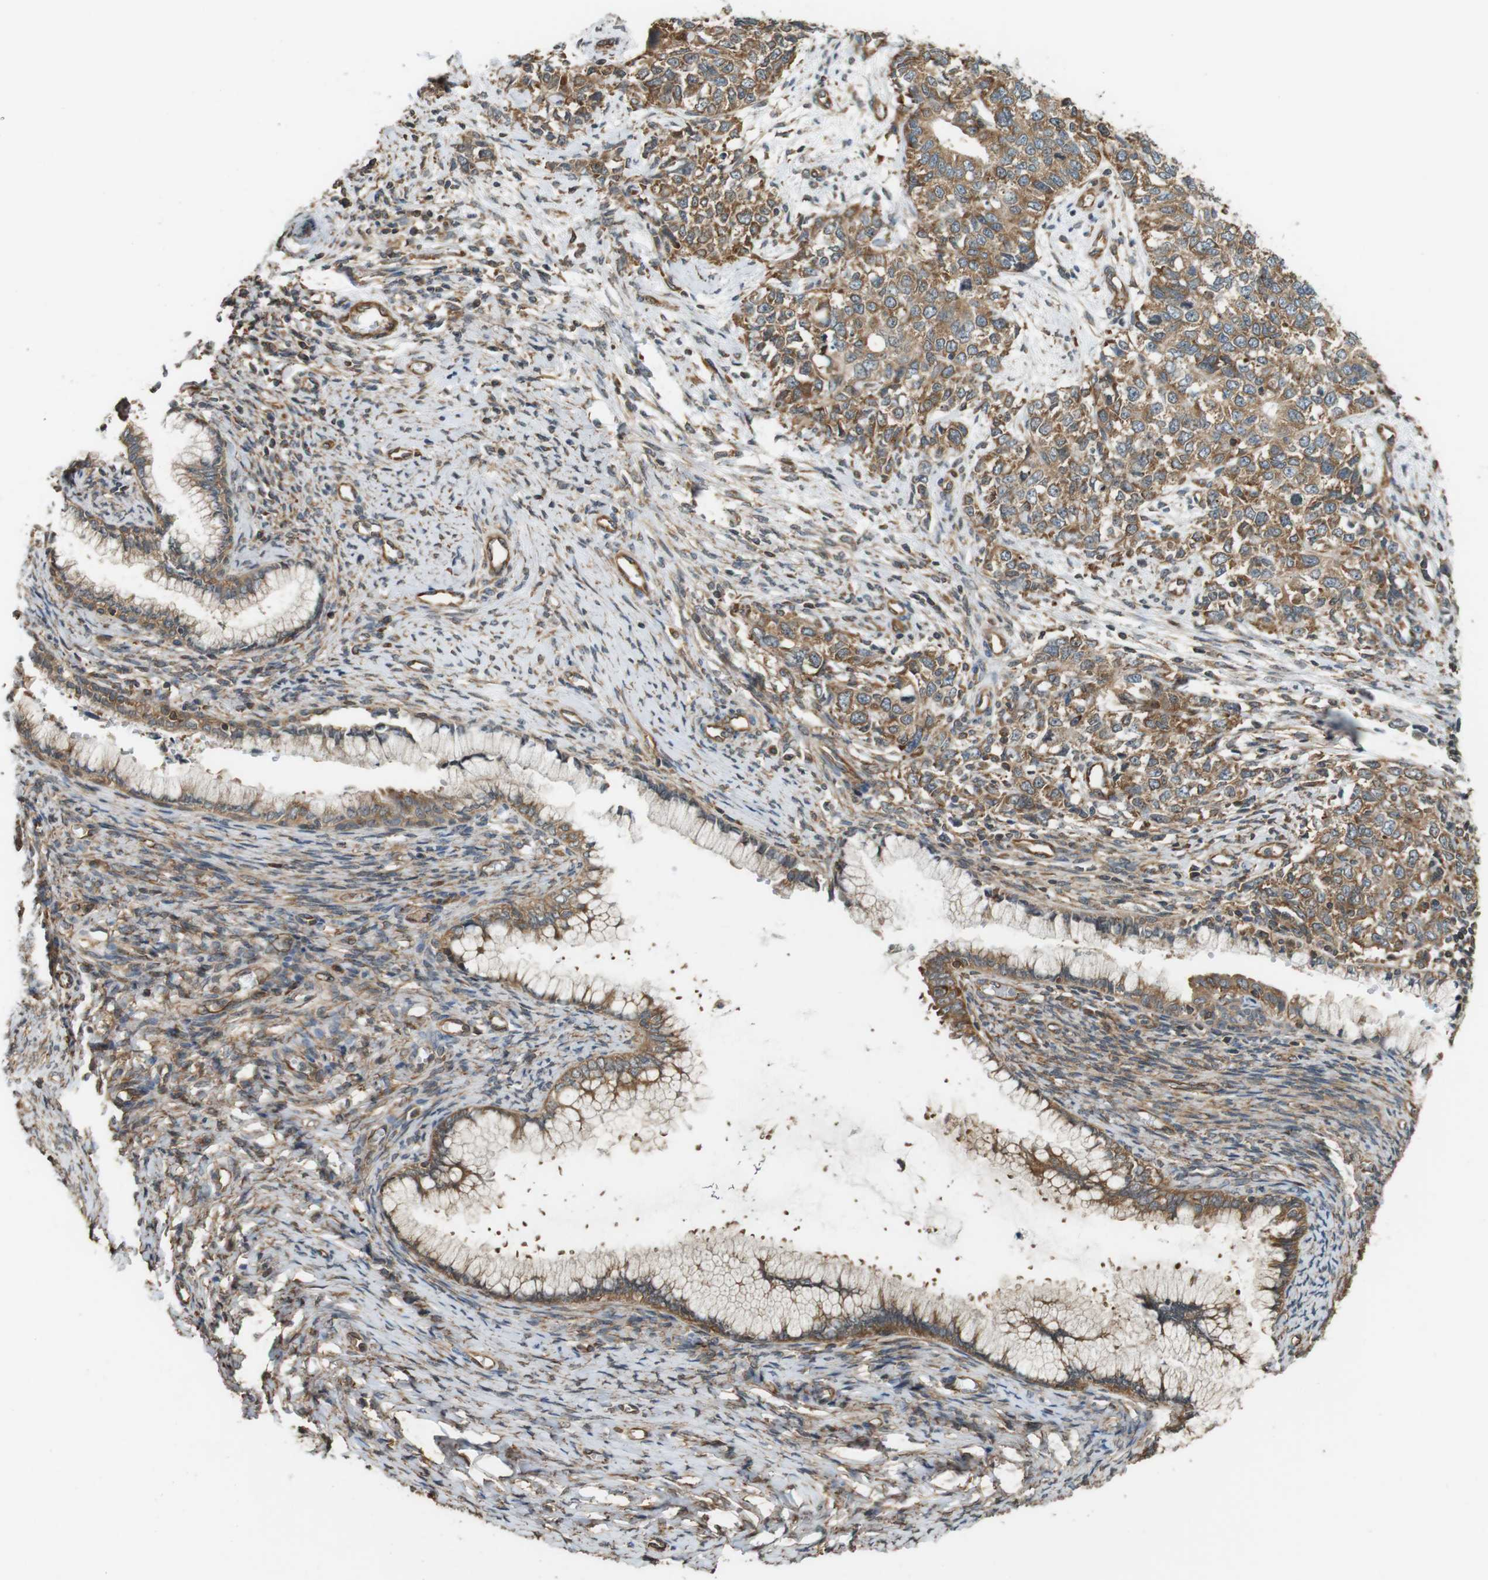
{"staining": {"intensity": "moderate", "quantity": ">75%", "location": "cytoplasmic/membranous"}, "tissue": "cervical cancer", "cell_type": "Tumor cells", "image_type": "cancer", "snomed": [{"axis": "morphology", "description": "Squamous cell carcinoma, NOS"}, {"axis": "topography", "description": "Cervix"}], "caption": "High-magnification brightfield microscopy of squamous cell carcinoma (cervical) stained with DAB (3,3'-diaminobenzidine) (brown) and counterstained with hematoxylin (blue). tumor cells exhibit moderate cytoplasmic/membranous expression is seen in approximately>75% of cells.", "gene": "PA2G4", "patient": {"sex": "female", "age": 63}}